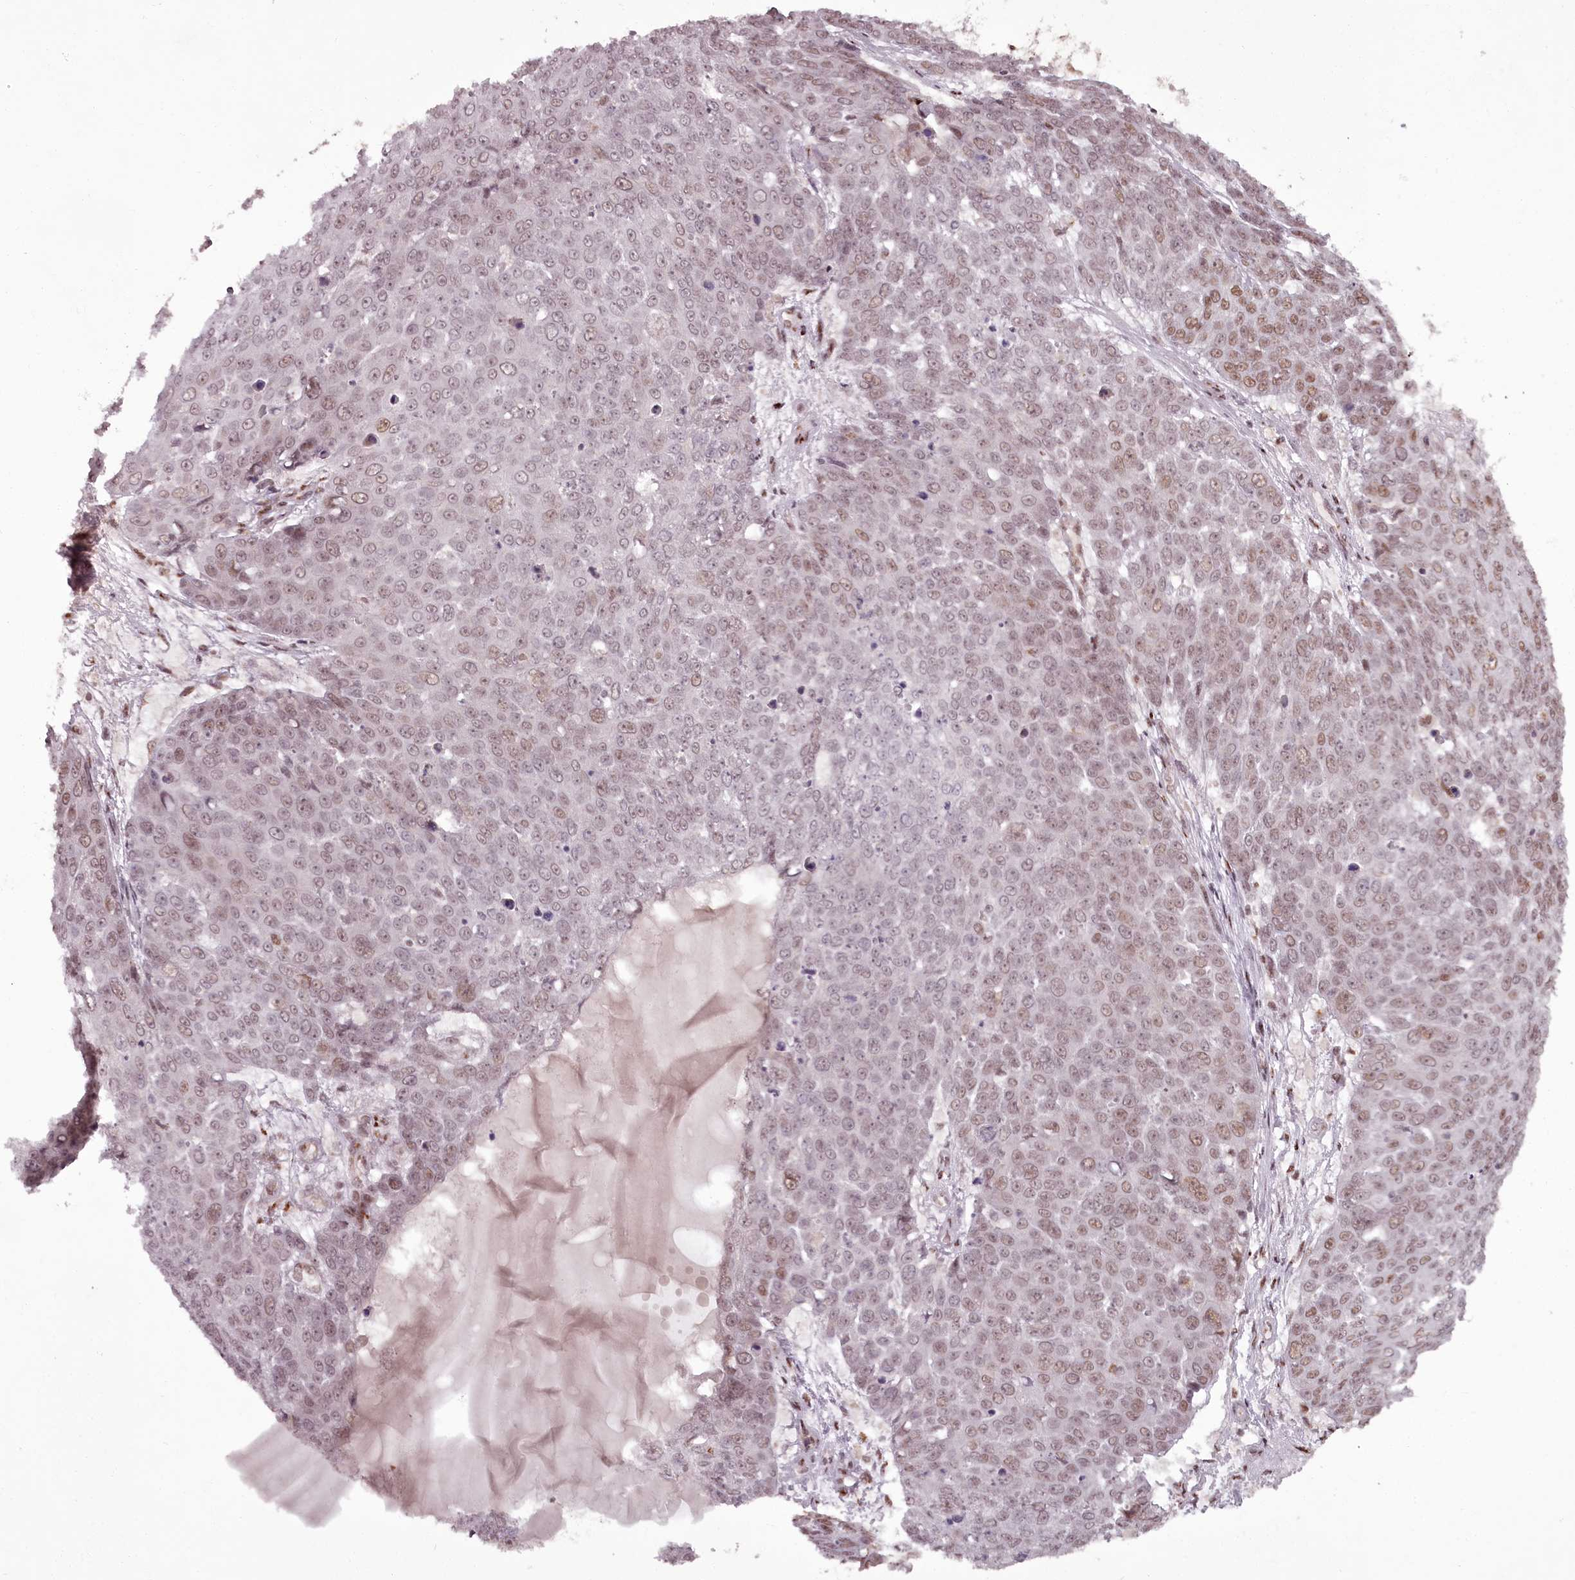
{"staining": {"intensity": "weak", "quantity": "<25%", "location": "nuclear"}, "tissue": "skin cancer", "cell_type": "Tumor cells", "image_type": "cancer", "snomed": [{"axis": "morphology", "description": "Squamous cell carcinoma, NOS"}, {"axis": "topography", "description": "Skin"}], "caption": "DAB (3,3'-diaminobenzidine) immunohistochemical staining of human skin cancer (squamous cell carcinoma) displays no significant positivity in tumor cells.", "gene": "CEP83", "patient": {"sex": "male", "age": 71}}